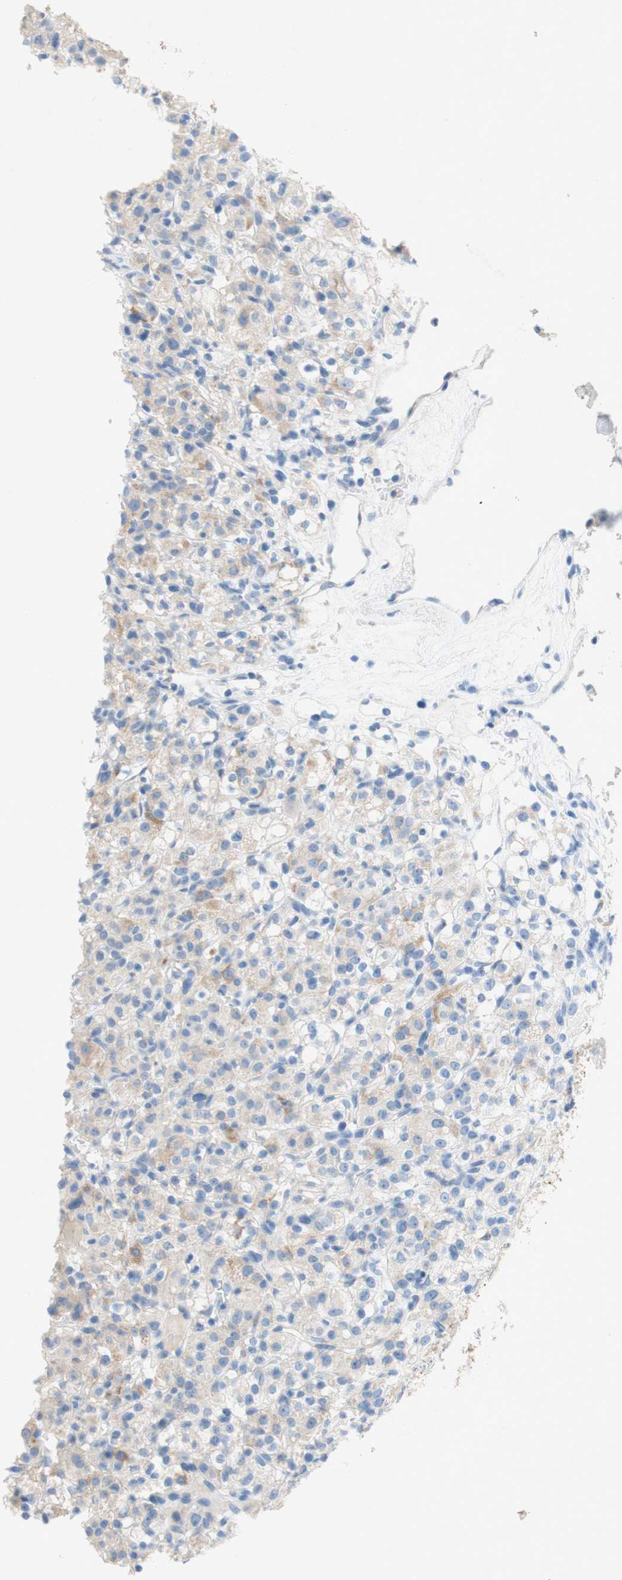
{"staining": {"intensity": "weak", "quantity": "25%-75%", "location": "cytoplasmic/membranous"}, "tissue": "renal cancer", "cell_type": "Tumor cells", "image_type": "cancer", "snomed": [{"axis": "morphology", "description": "Normal tissue, NOS"}, {"axis": "morphology", "description": "Adenocarcinoma, NOS"}, {"axis": "topography", "description": "Kidney"}], "caption": "Protein analysis of renal cancer tissue displays weak cytoplasmic/membranous positivity in about 25%-75% of tumor cells.", "gene": "POLR2J3", "patient": {"sex": "female", "age": 72}}